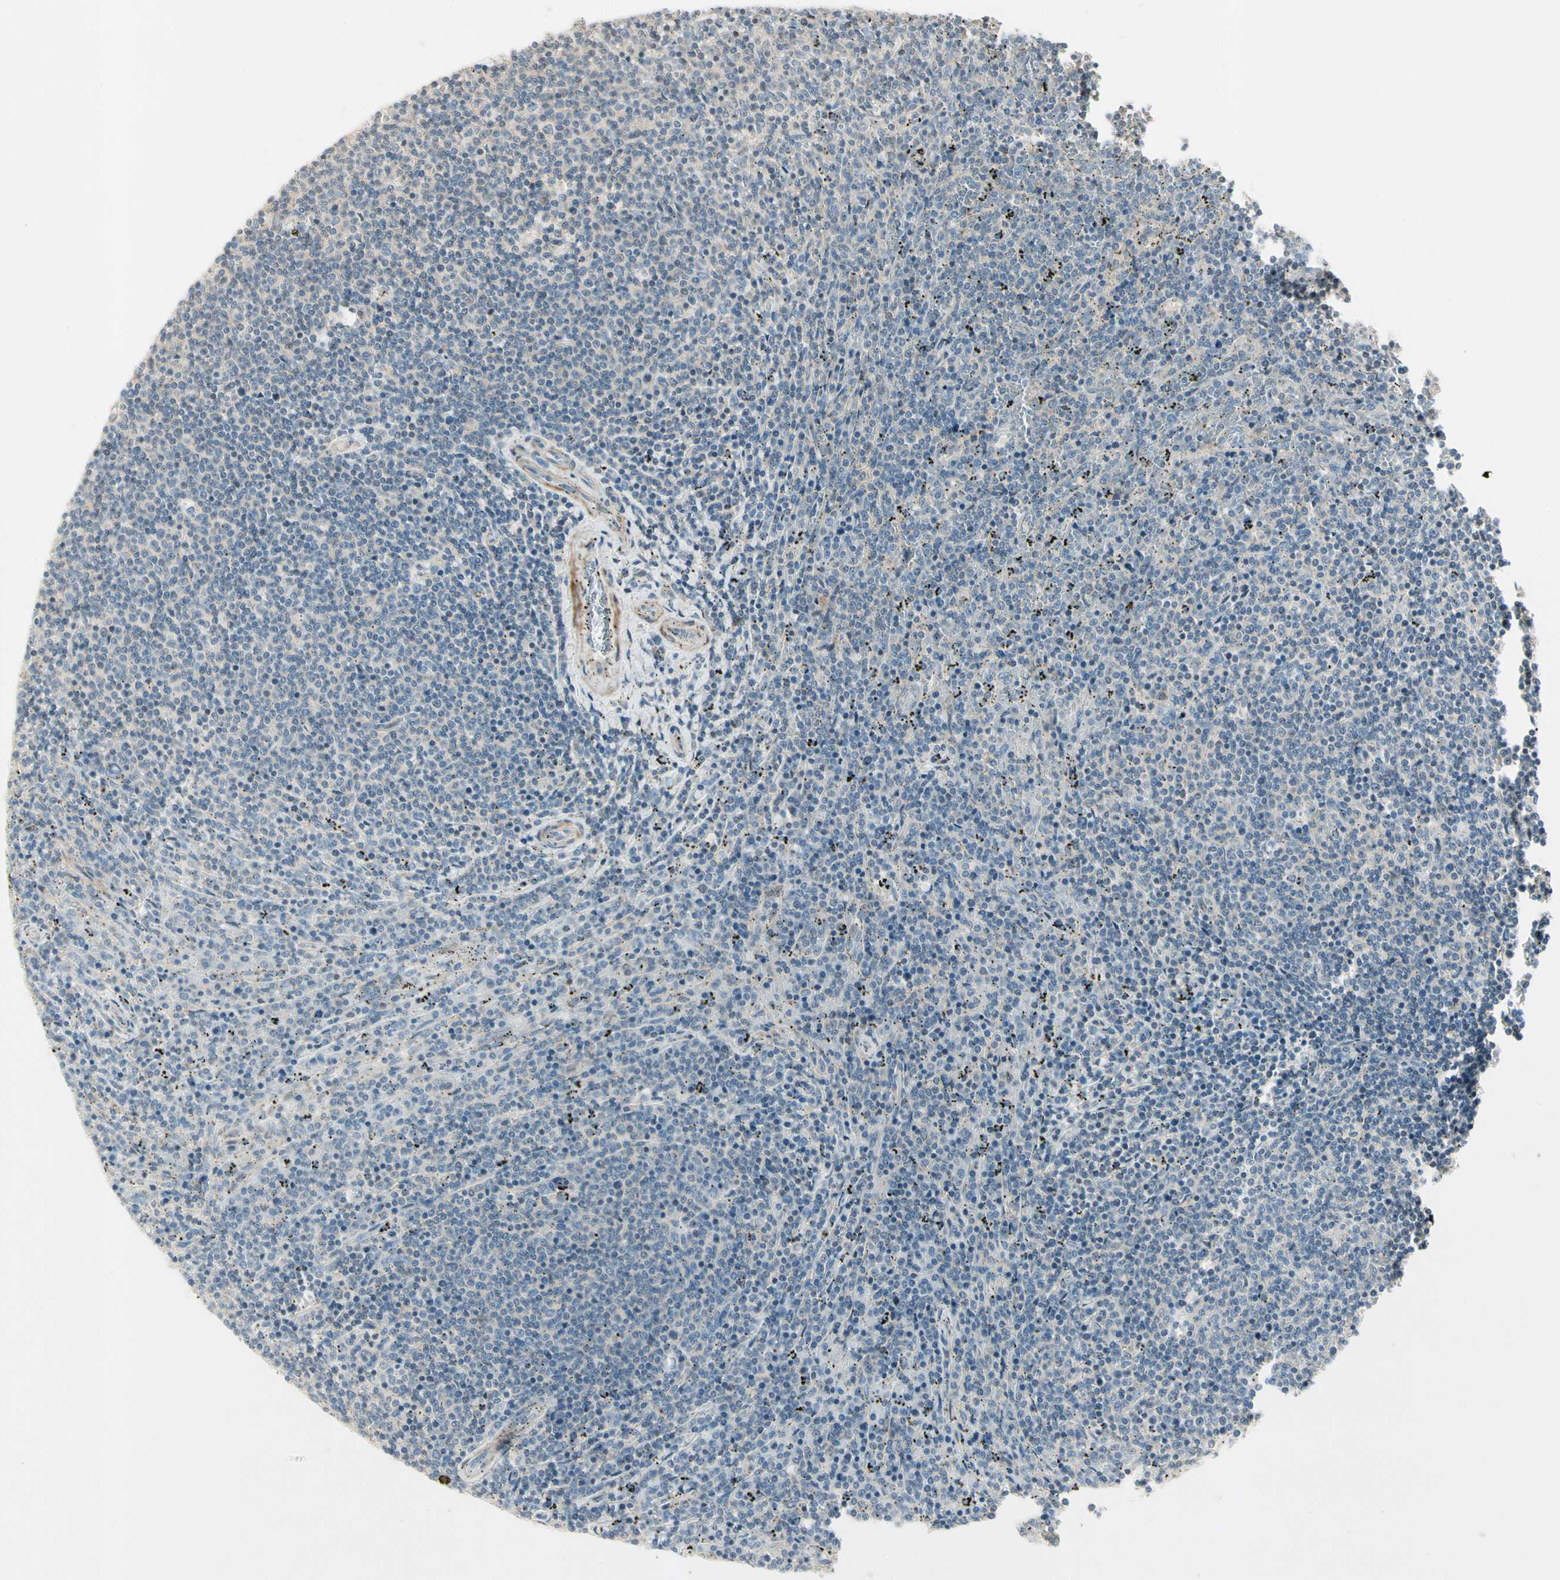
{"staining": {"intensity": "negative", "quantity": "none", "location": "none"}, "tissue": "lymphoma", "cell_type": "Tumor cells", "image_type": "cancer", "snomed": [{"axis": "morphology", "description": "Malignant lymphoma, non-Hodgkin's type, Low grade"}, {"axis": "topography", "description": "Spleen"}], "caption": "IHC micrograph of low-grade malignant lymphoma, non-Hodgkin's type stained for a protein (brown), which displays no expression in tumor cells.", "gene": "ADGRA3", "patient": {"sex": "female", "age": 50}}